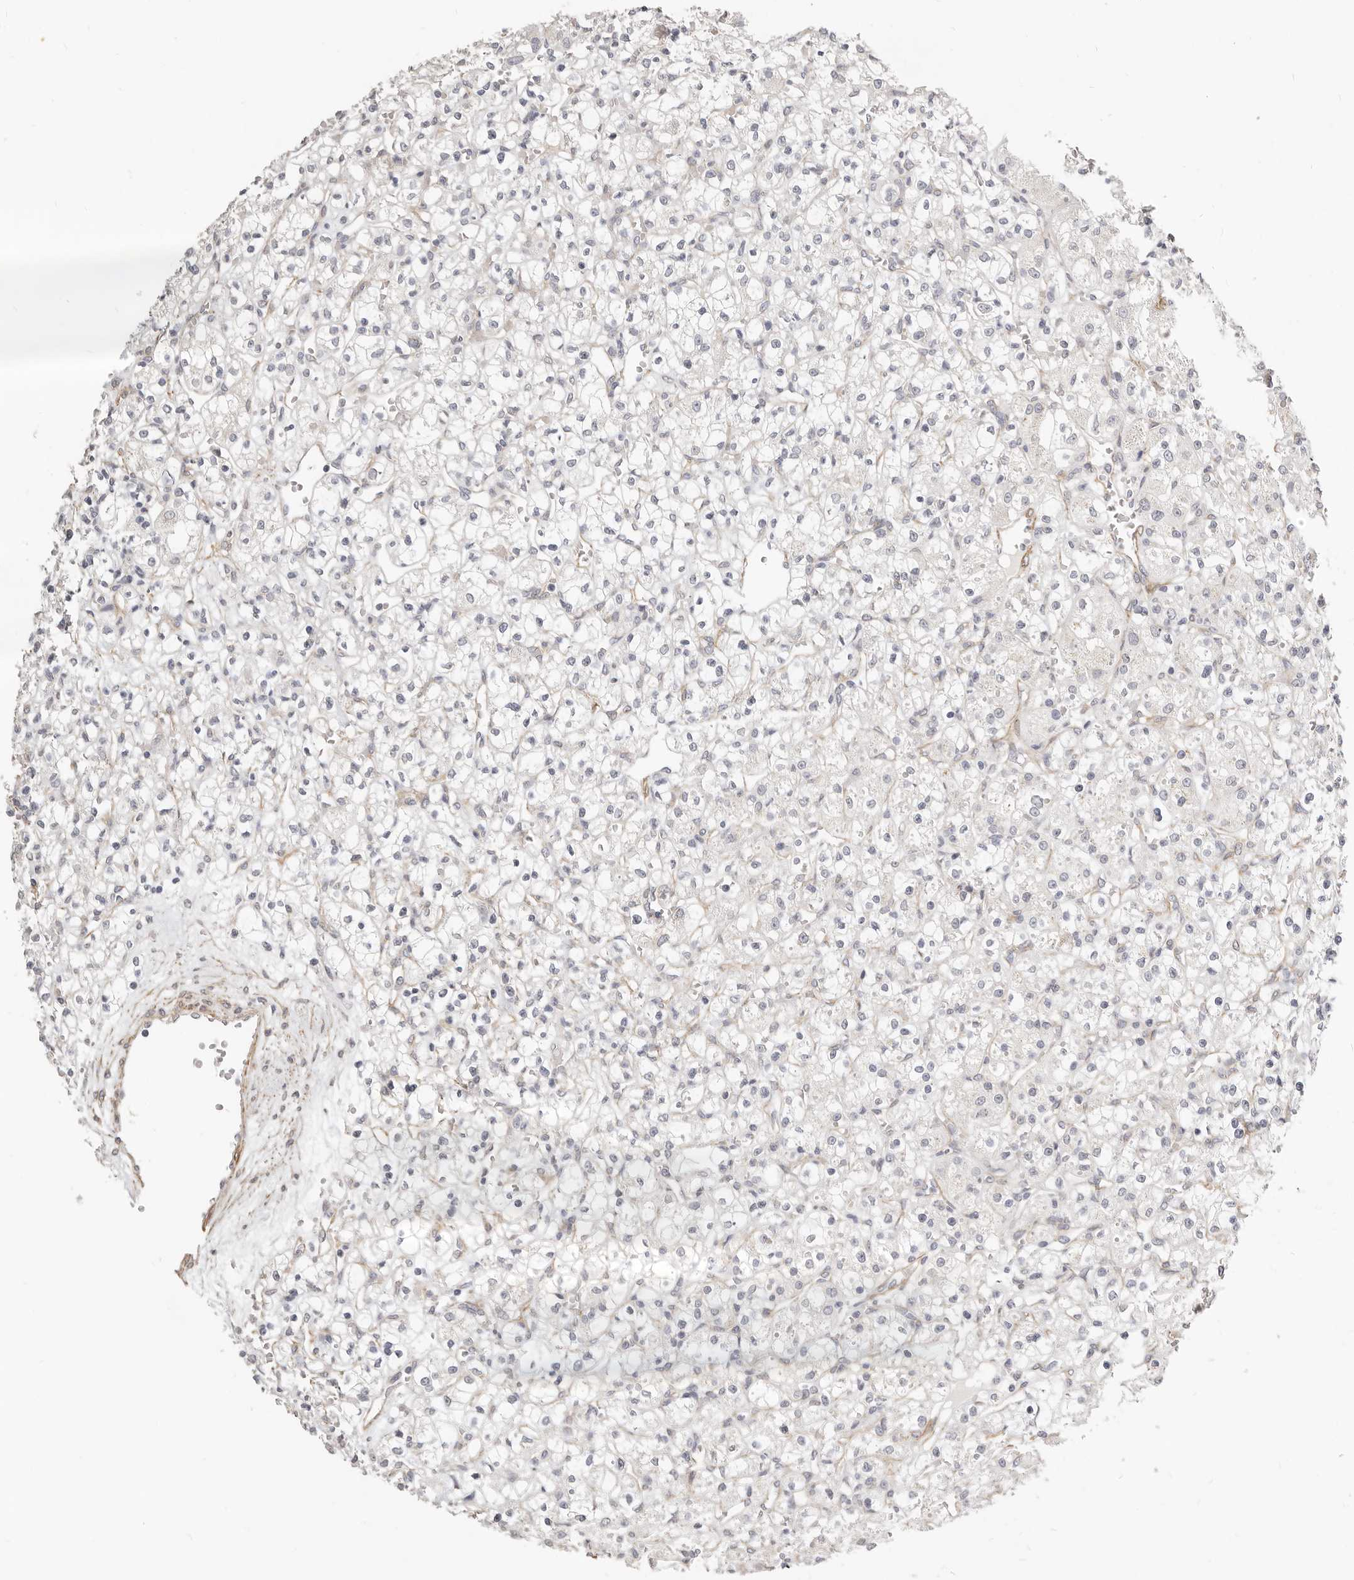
{"staining": {"intensity": "negative", "quantity": "none", "location": "none"}, "tissue": "renal cancer", "cell_type": "Tumor cells", "image_type": "cancer", "snomed": [{"axis": "morphology", "description": "Adenocarcinoma, NOS"}, {"axis": "topography", "description": "Kidney"}], "caption": "IHC of adenocarcinoma (renal) reveals no staining in tumor cells. The staining was performed using DAB (3,3'-diaminobenzidine) to visualize the protein expression in brown, while the nuclei were stained in blue with hematoxylin (Magnification: 20x).", "gene": "RABAC1", "patient": {"sex": "female", "age": 59}}